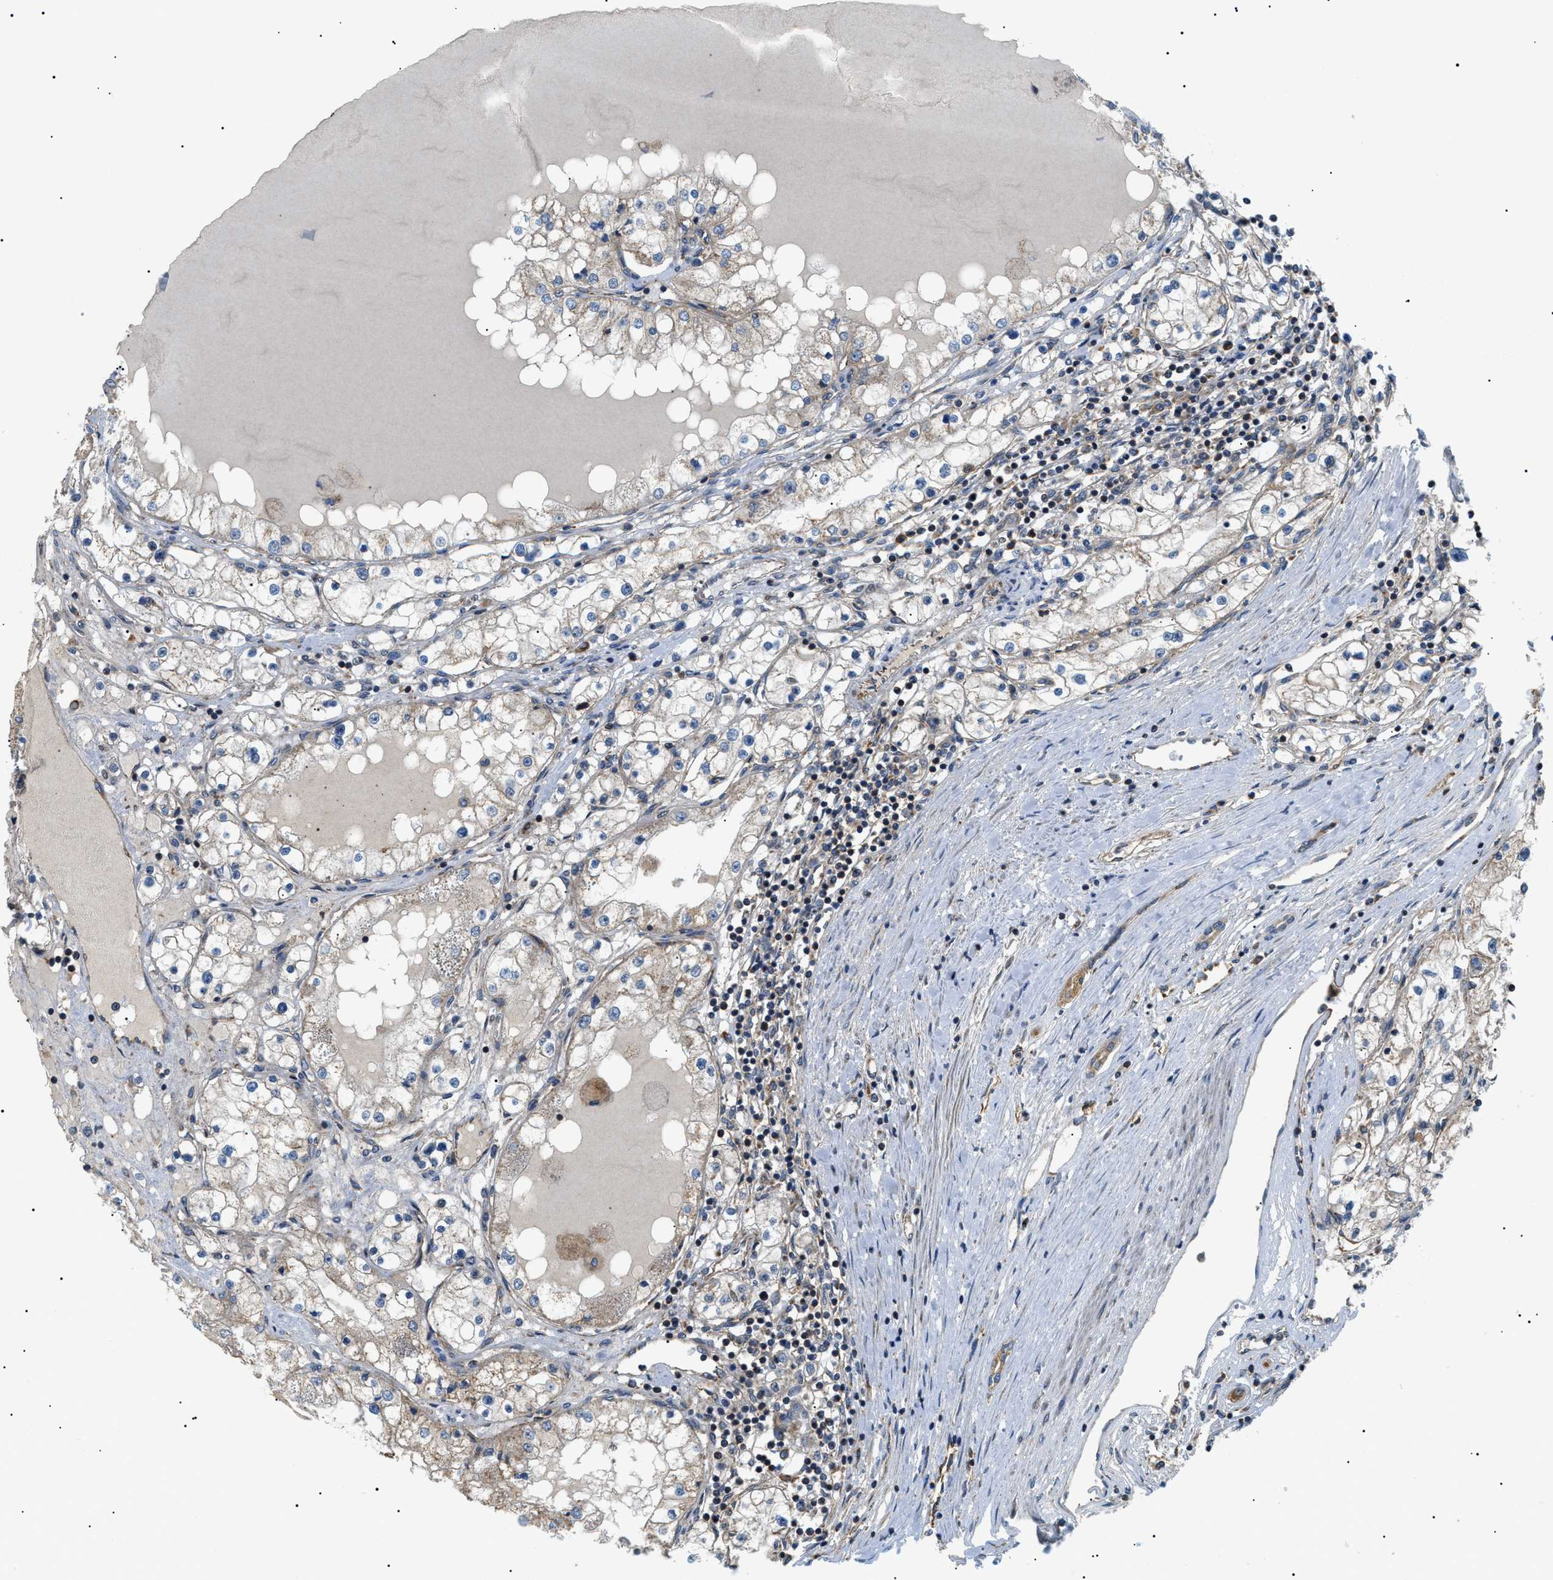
{"staining": {"intensity": "weak", "quantity": "25%-75%", "location": "cytoplasmic/membranous"}, "tissue": "renal cancer", "cell_type": "Tumor cells", "image_type": "cancer", "snomed": [{"axis": "morphology", "description": "Adenocarcinoma, NOS"}, {"axis": "topography", "description": "Kidney"}], "caption": "Brown immunohistochemical staining in renal cancer exhibits weak cytoplasmic/membranous expression in approximately 25%-75% of tumor cells.", "gene": "SRPK1", "patient": {"sex": "male", "age": 68}}